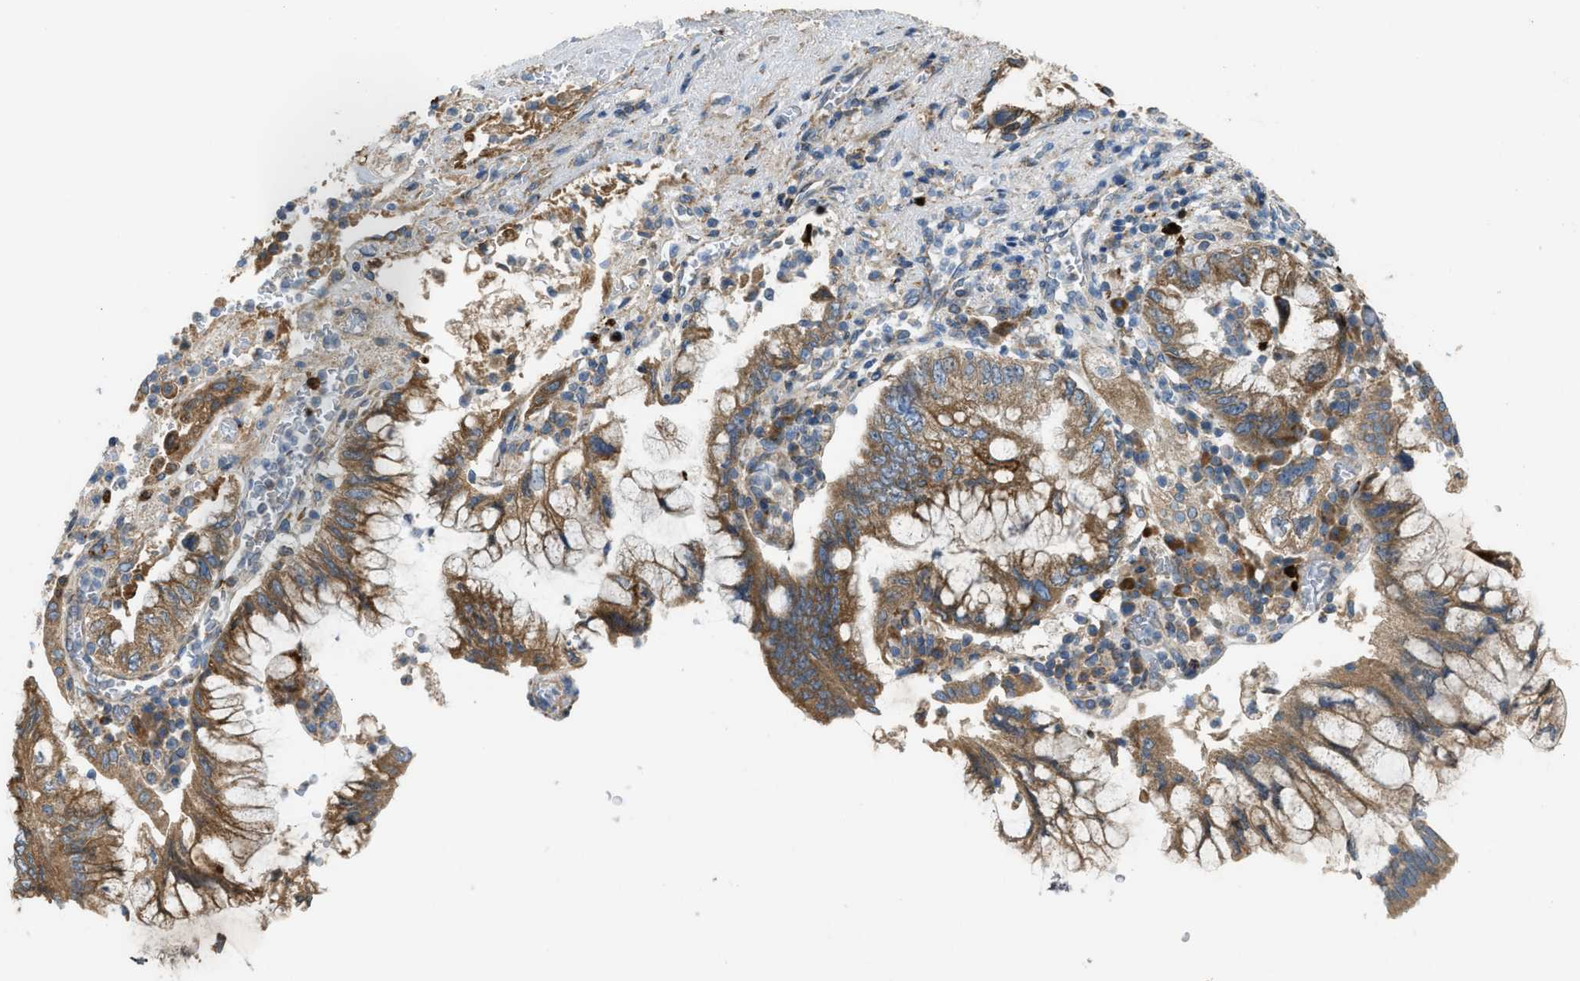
{"staining": {"intensity": "moderate", "quantity": ">75%", "location": "cytoplasmic/membranous"}, "tissue": "pancreatic cancer", "cell_type": "Tumor cells", "image_type": "cancer", "snomed": [{"axis": "morphology", "description": "Adenocarcinoma, NOS"}, {"axis": "topography", "description": "Pancreas"}], "caption": "Pancreatic cancer (adenocarcinoma) was stained to show a protein in brown. There is medium levels of moderate cytoplasmic/membranous expression in about >75% of tumor cells.", "gene": "TMEM68", "patient": {"sex": "female", "age": 73}}